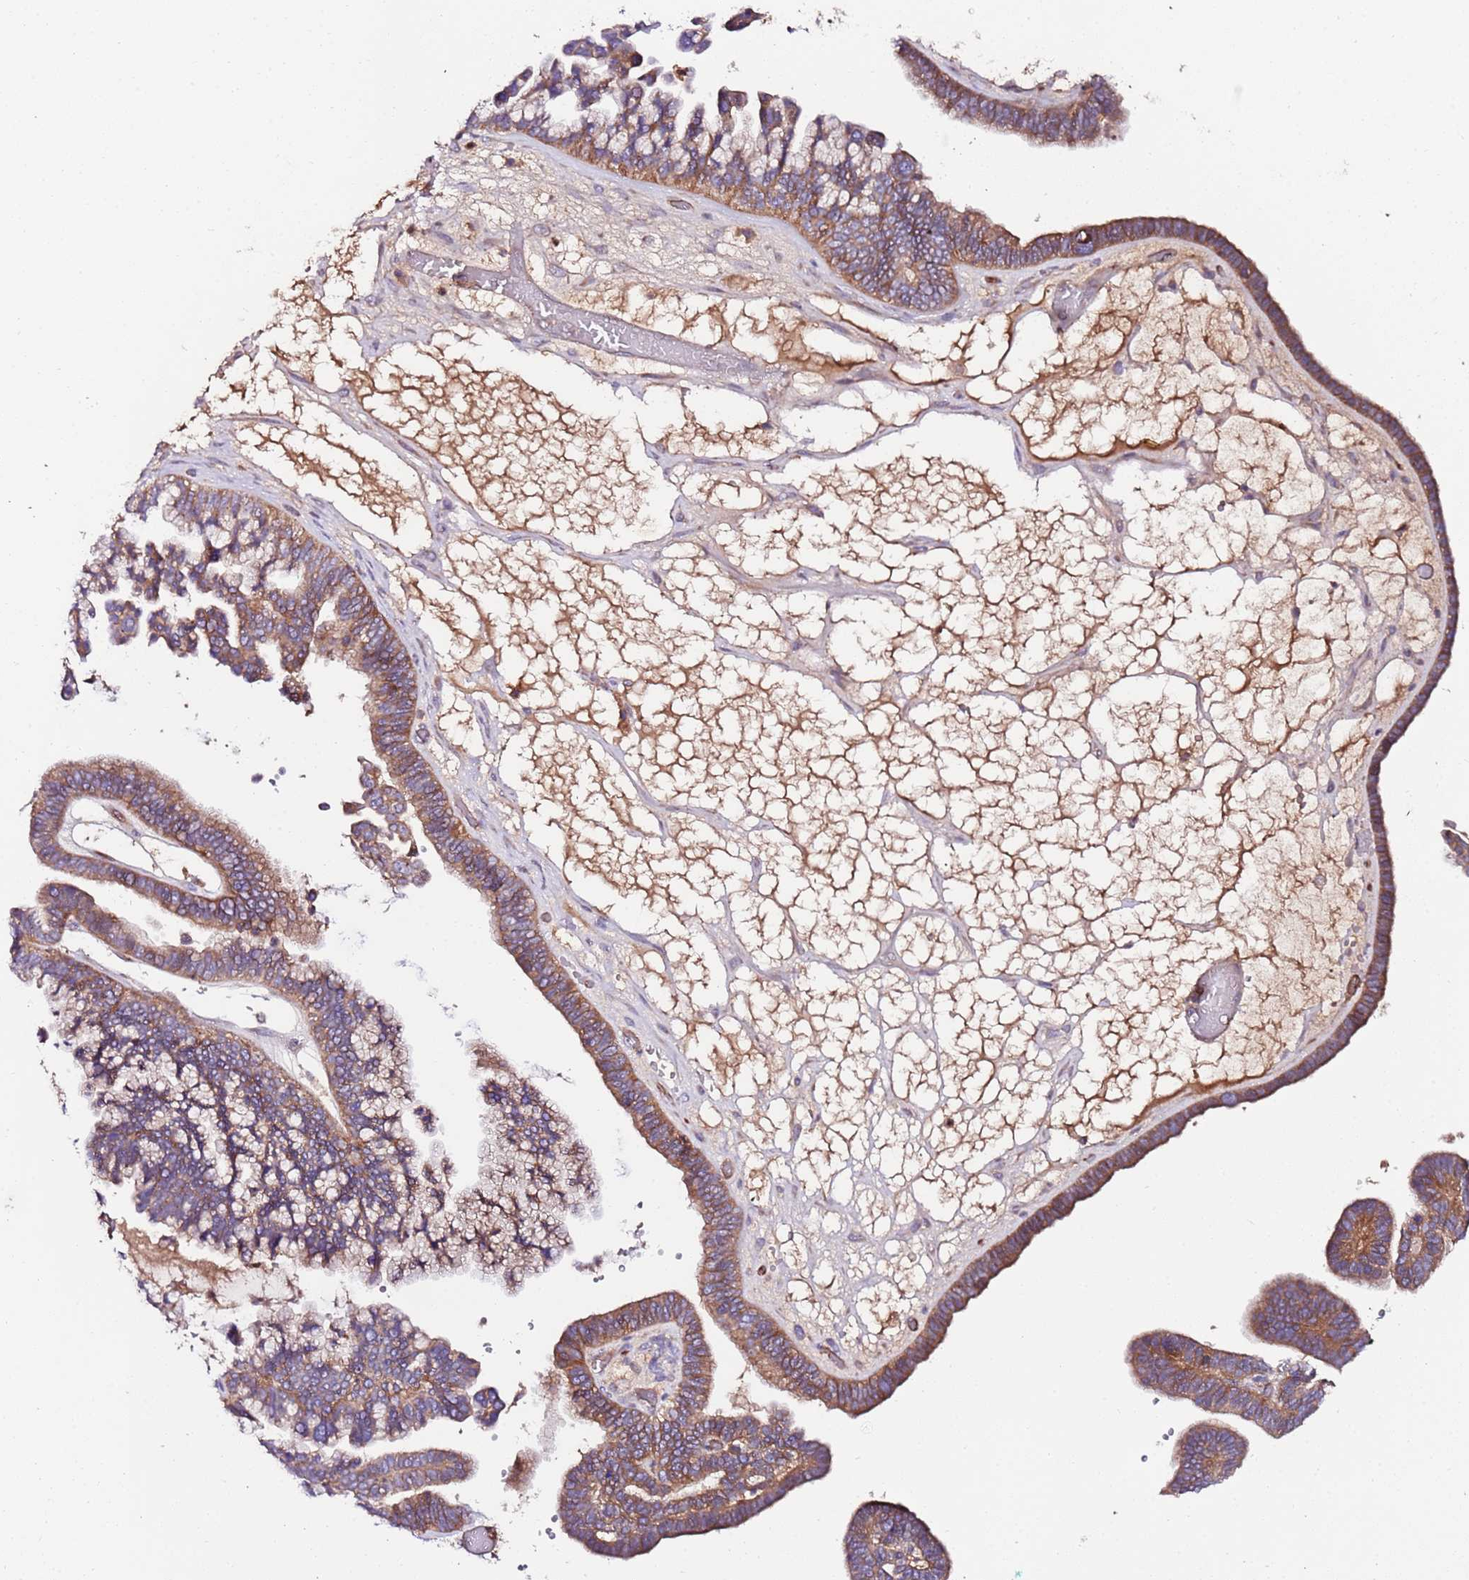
{"staining": {"intensity": "moderate", "quantity": ">75%", "location": "cytoplasmic/membranous"}, "tissue": "ovarian cancer", "cell_type": "Tumor cells", "image_type": "cancer", "snomed": [{"axis": "morphology", "description": "Cystadenocarcinoma, serous, NOS"}, {"axis": "topography", "description": "Ovary"}], "caption": "Tumor cells demonstrate medium levels of moderate cytoplasmic/membranous staining in about >75% of cells in ovarian cancer.", "gene": "FLVCR1", "patient": {"sex": "female", "age": 56}}